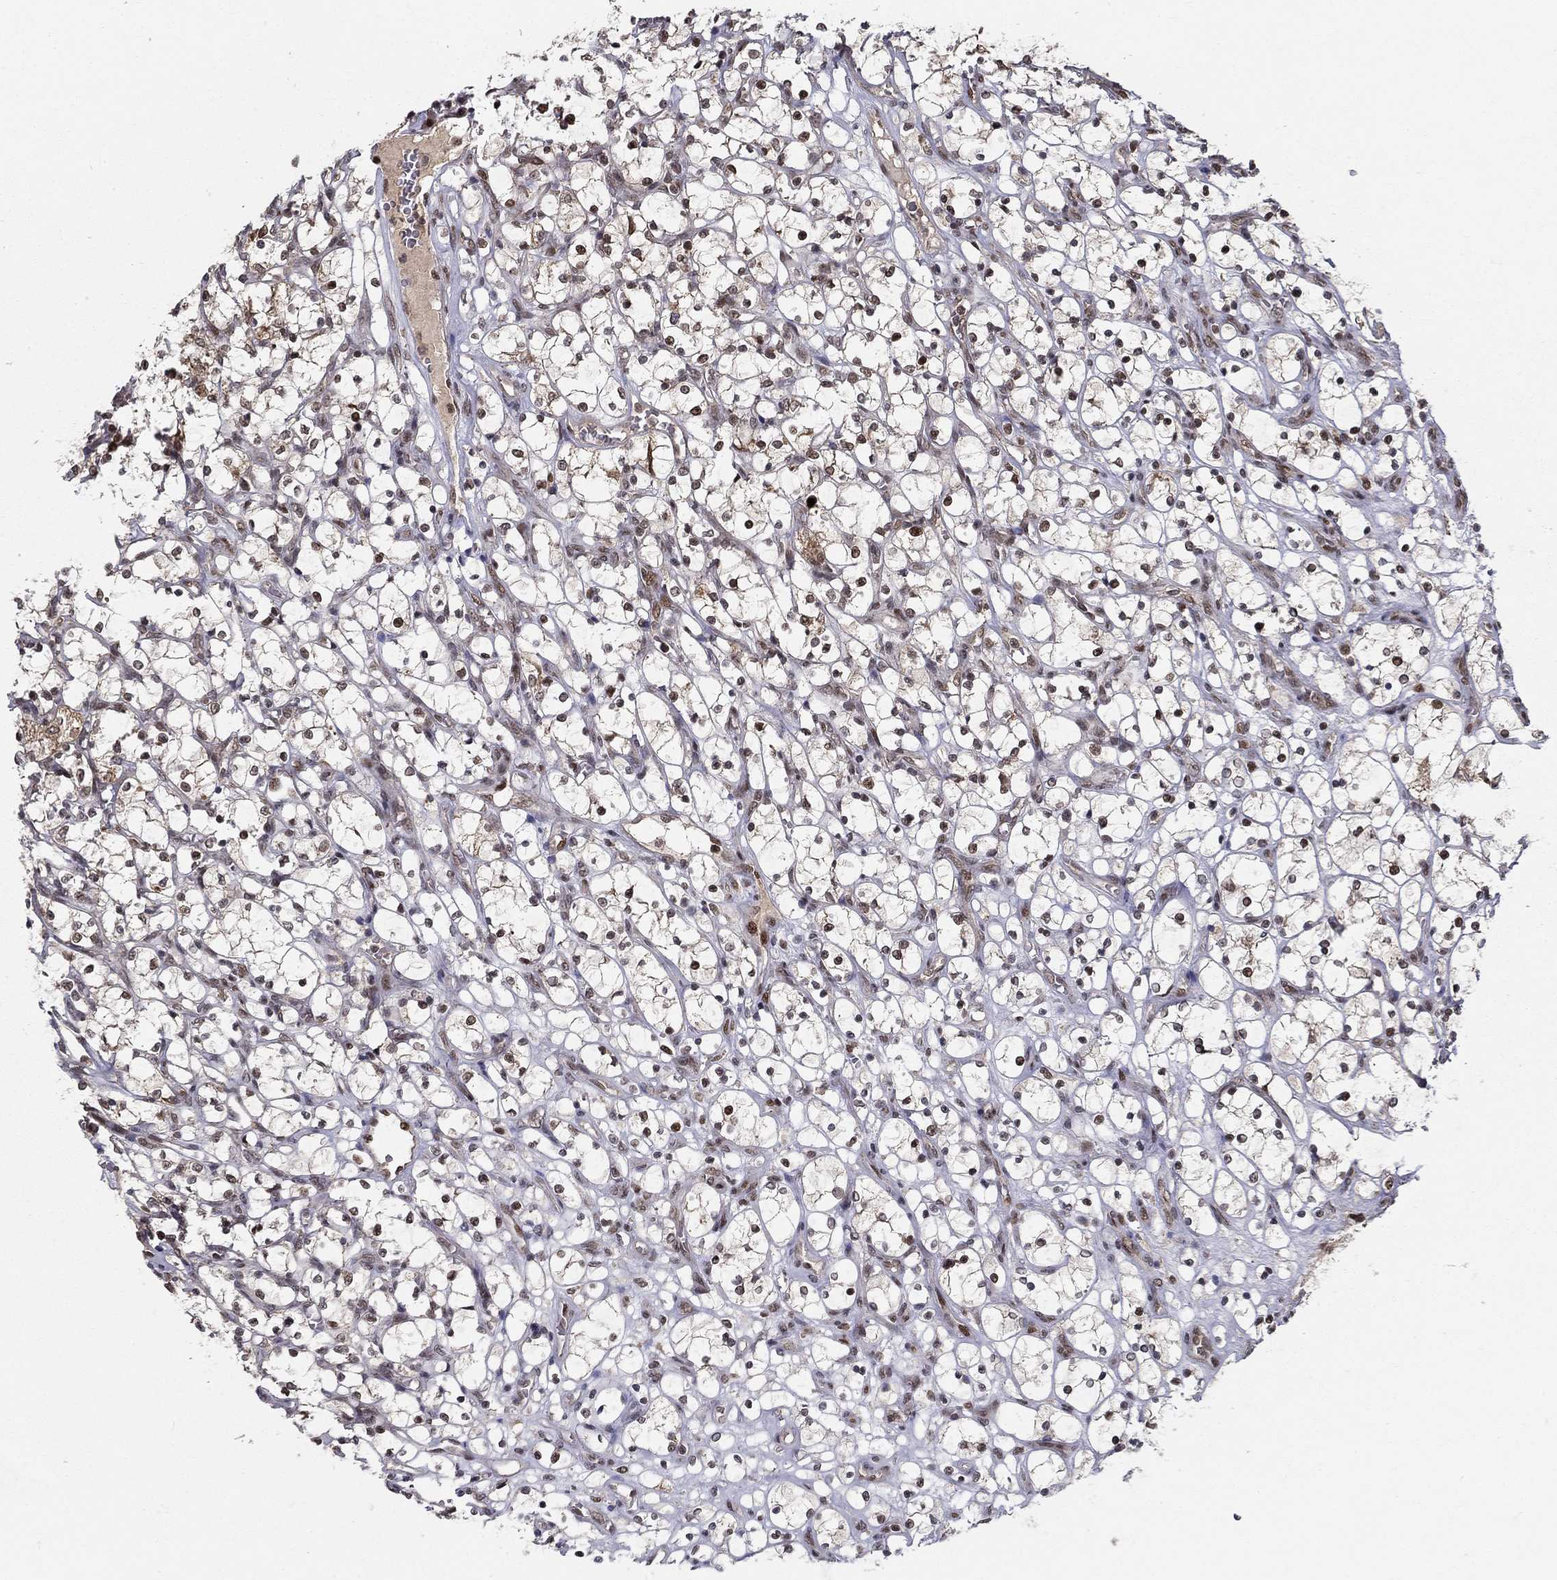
{"staining": {"intensity": "moderate", "quantity": "<25%", "location": "nuclear"}, "tissue": "renal cancer", "cell_type": "Tumor cells", "image_type": "cancer", "snomed": [{"axis": "morphology", "description": "Adenocarcinoma, NOS"}, {"axis": "topography", "description": "Kidney"}], "caption": "This image shows immunohistochemistry staining of human adenocarcinoma (renal), with low moderate nuclear staining in approximately <25% of tumor cells.", "gene": "CDCA7L", "patient": {"sex": "female", "age": 69}}